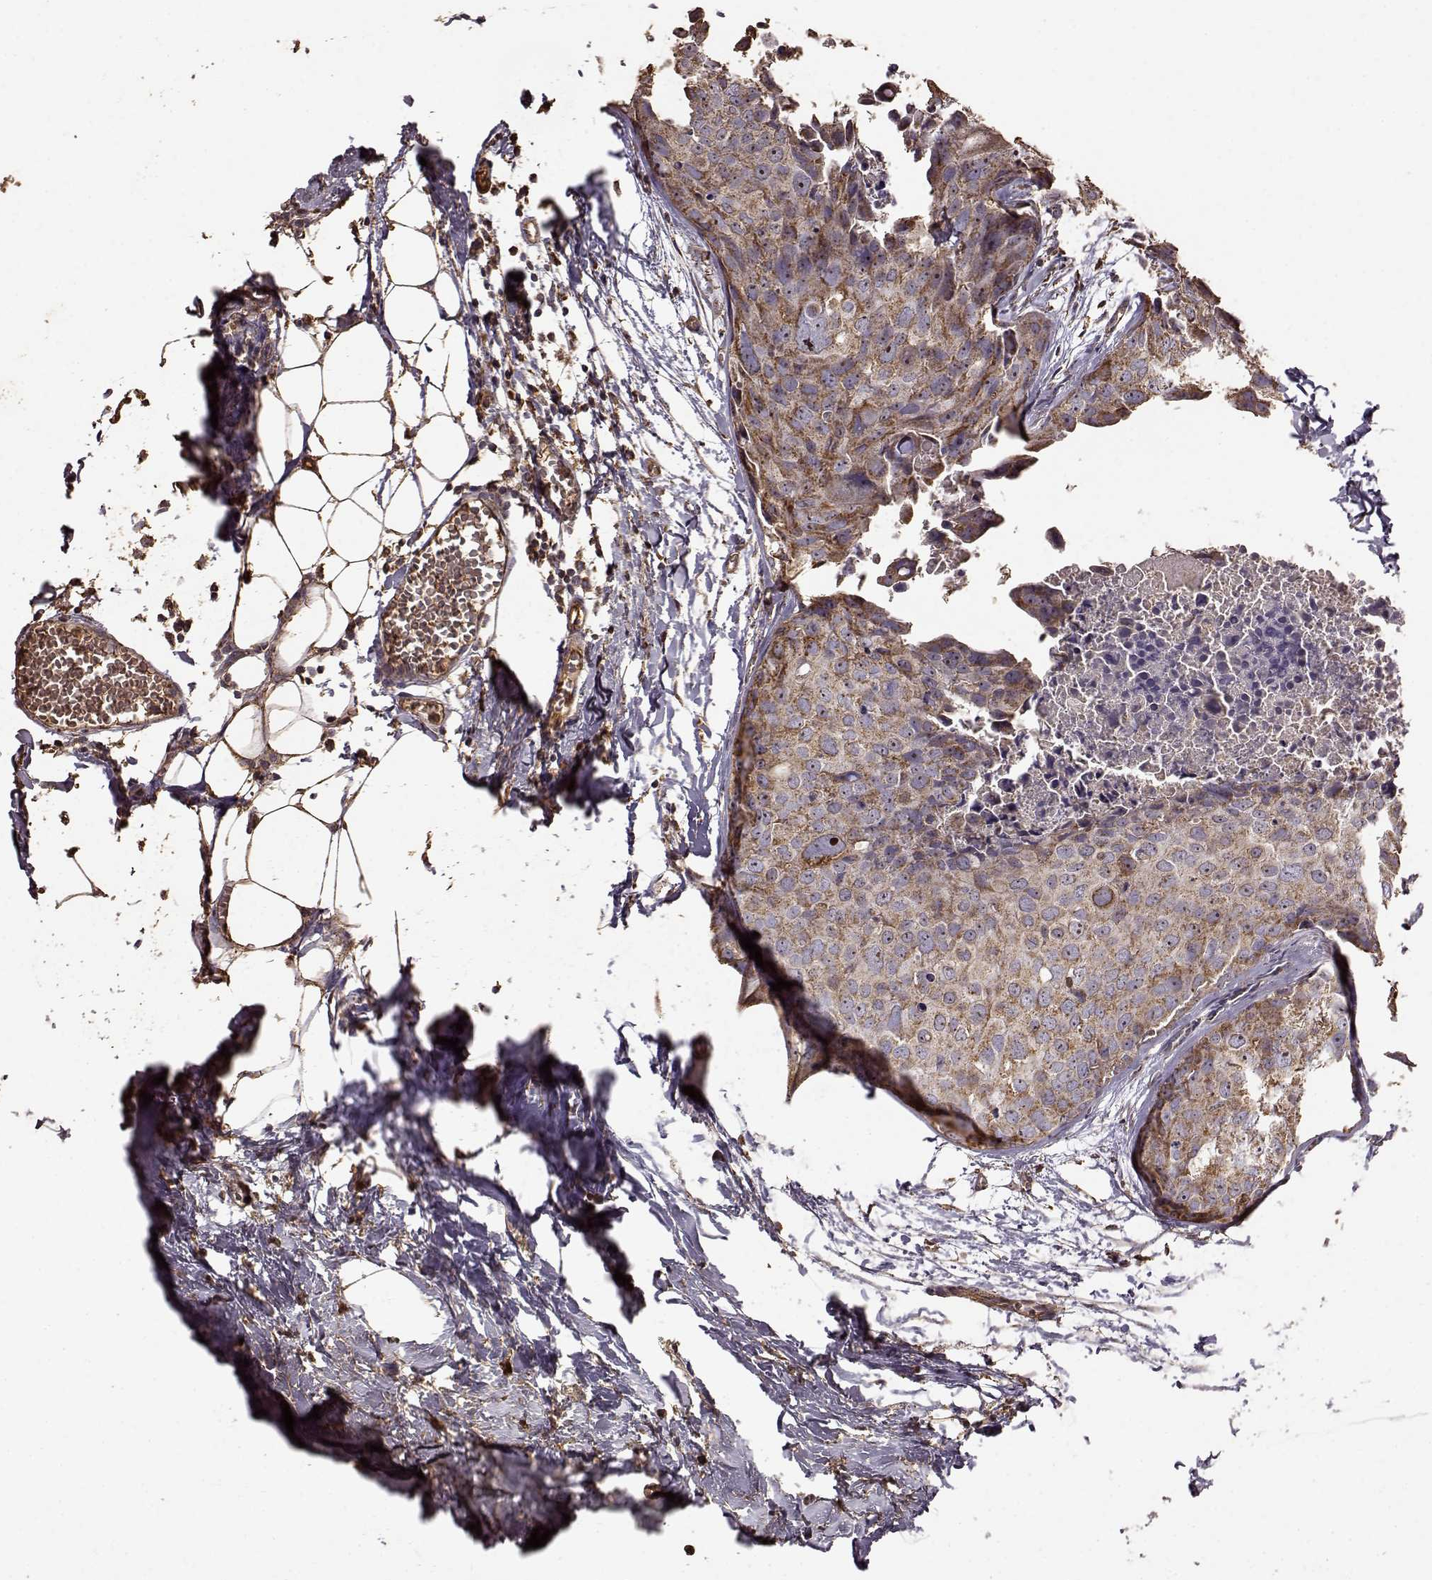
{"staining": {"intensity": "moderate", "quantity": ">75%", "location": "cytoplasmic/membranous,nuclear"}, "tissue": "breast cancer", "cell_type": "Tumor cells", "image_type": "cancer", "snomed": [{"axis": "morphology", "description": "Duct carcinoma"}, {"axis": "topography", "description": "Breast"}], "caption": "Immunohistochemistry photomicrograph of neoplastic tissue: breast infiltrating ductal carcinoma stained using IHC demonstrates medium levels of moderate protein expression localized specifically in the cytoplasmic/membranous and nuclear of tumor cells, appearing as a cytoplasmic/membranous and nuclear brown color.", "gene": "PTGES2", "patient": {"sex": "female", "age": 38}}